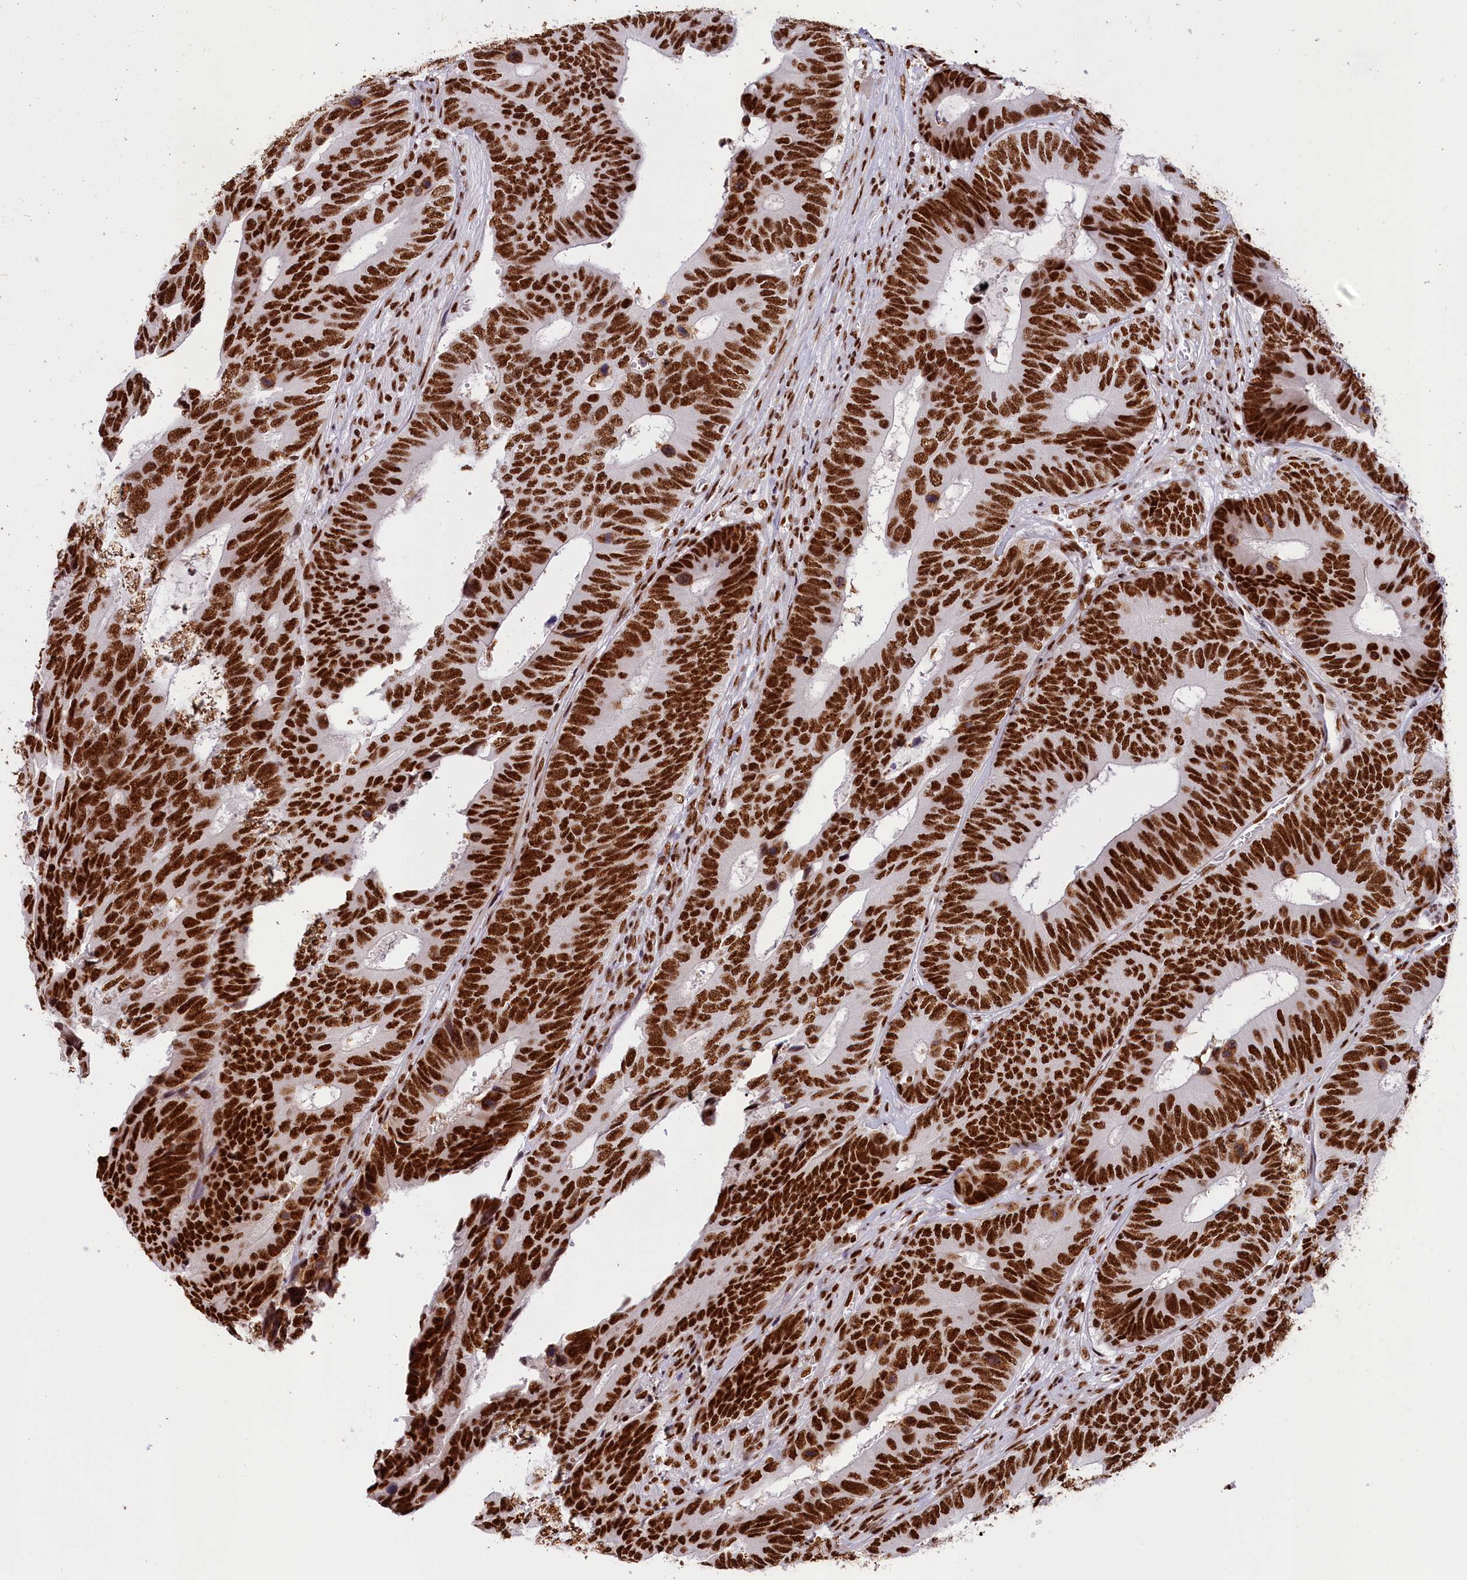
{"staining": {"intensity": "strong", "quantity": ">75%", "location": "nuclear"}, "tissue": "colorectal cancer", "cell_type": "Tumor cells", "image_type": "cancer", "snomed": [{"axis": "morphology", "description": "Adenocarcinoma, NOS"}, {"axis": "topography", "description": "Colon"}], "caption": "Immunohistochemistry (IHC) histopathology image of adenocarcinoma (colorectal) stained for a protein (brown), which displays high levels of strong nuclear expression in about >75% of tumor cells.", "gene": "SNRNP70", "patient": {"sex": "male", "age": 87}}